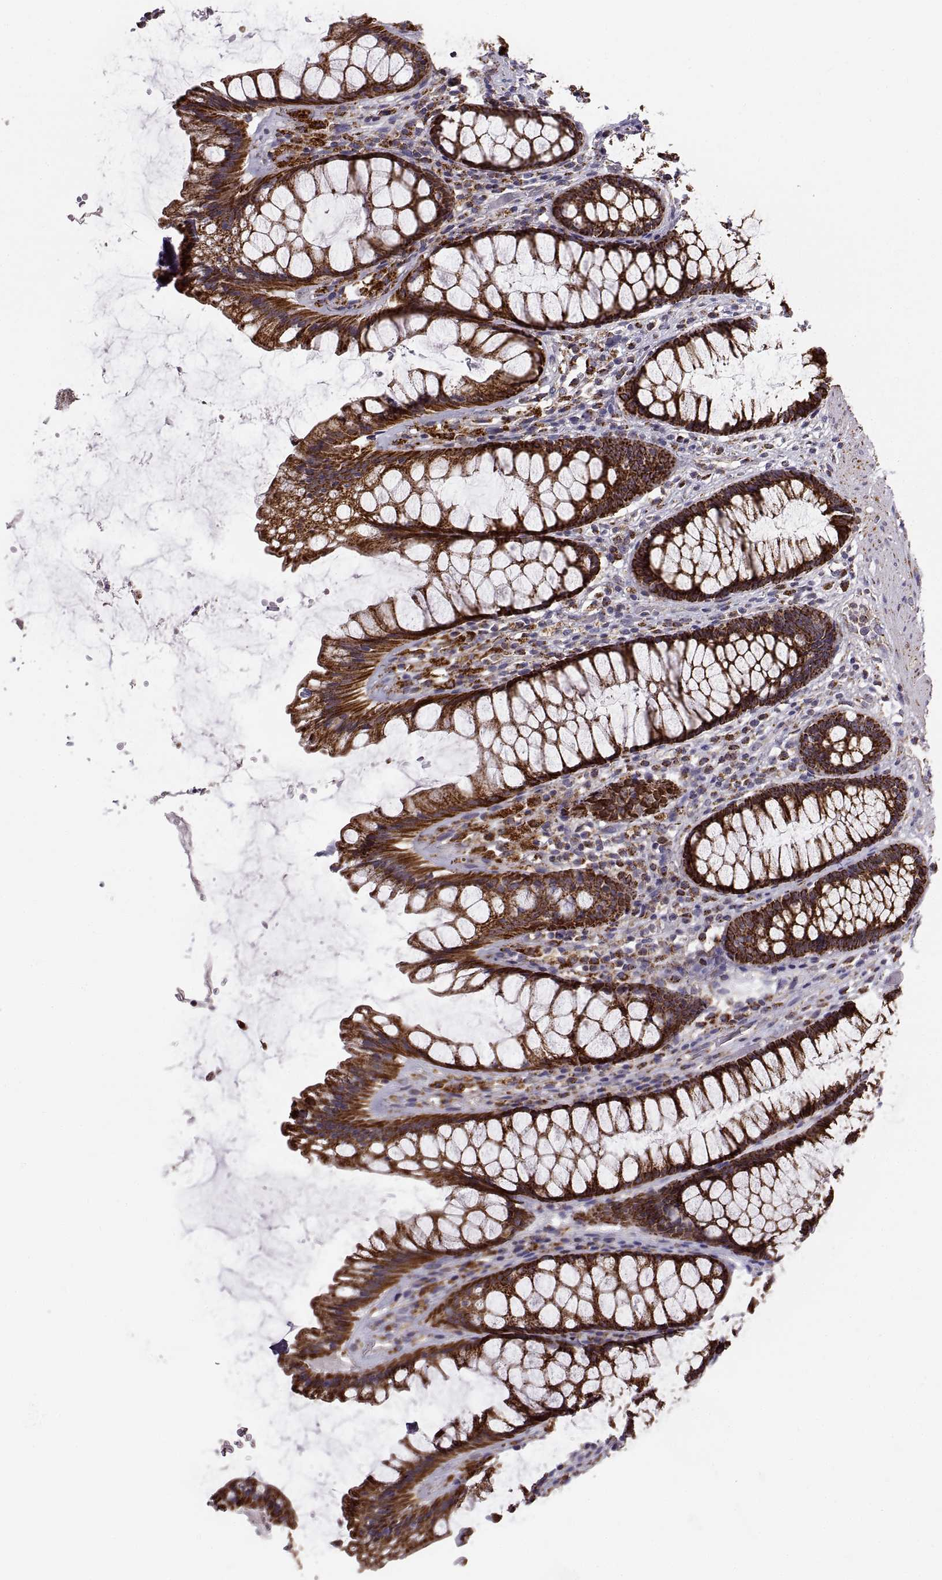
{"staining": {"intensity": "strong", "quantity": ">75%", "location": "cytoplasmic/membranous"}, "tissue": "rectum", "cell_type": "Glandular cells", "image_type": "normal", "snomed": [{"axis": "morphology", "description": "Normal tissue, NOS"}, {"axis": "topography", "description": "Rectum"}], "caption": "Immunohistochemical staining of normal rectum displays strong cytoplasmic/membranous protein positivity in about >75% of glandular cells. The protein is shown in brown color, while the nuclei are stained blue.", "gene": "ARSD", "patient": {"sex": "male", "age": 72}}